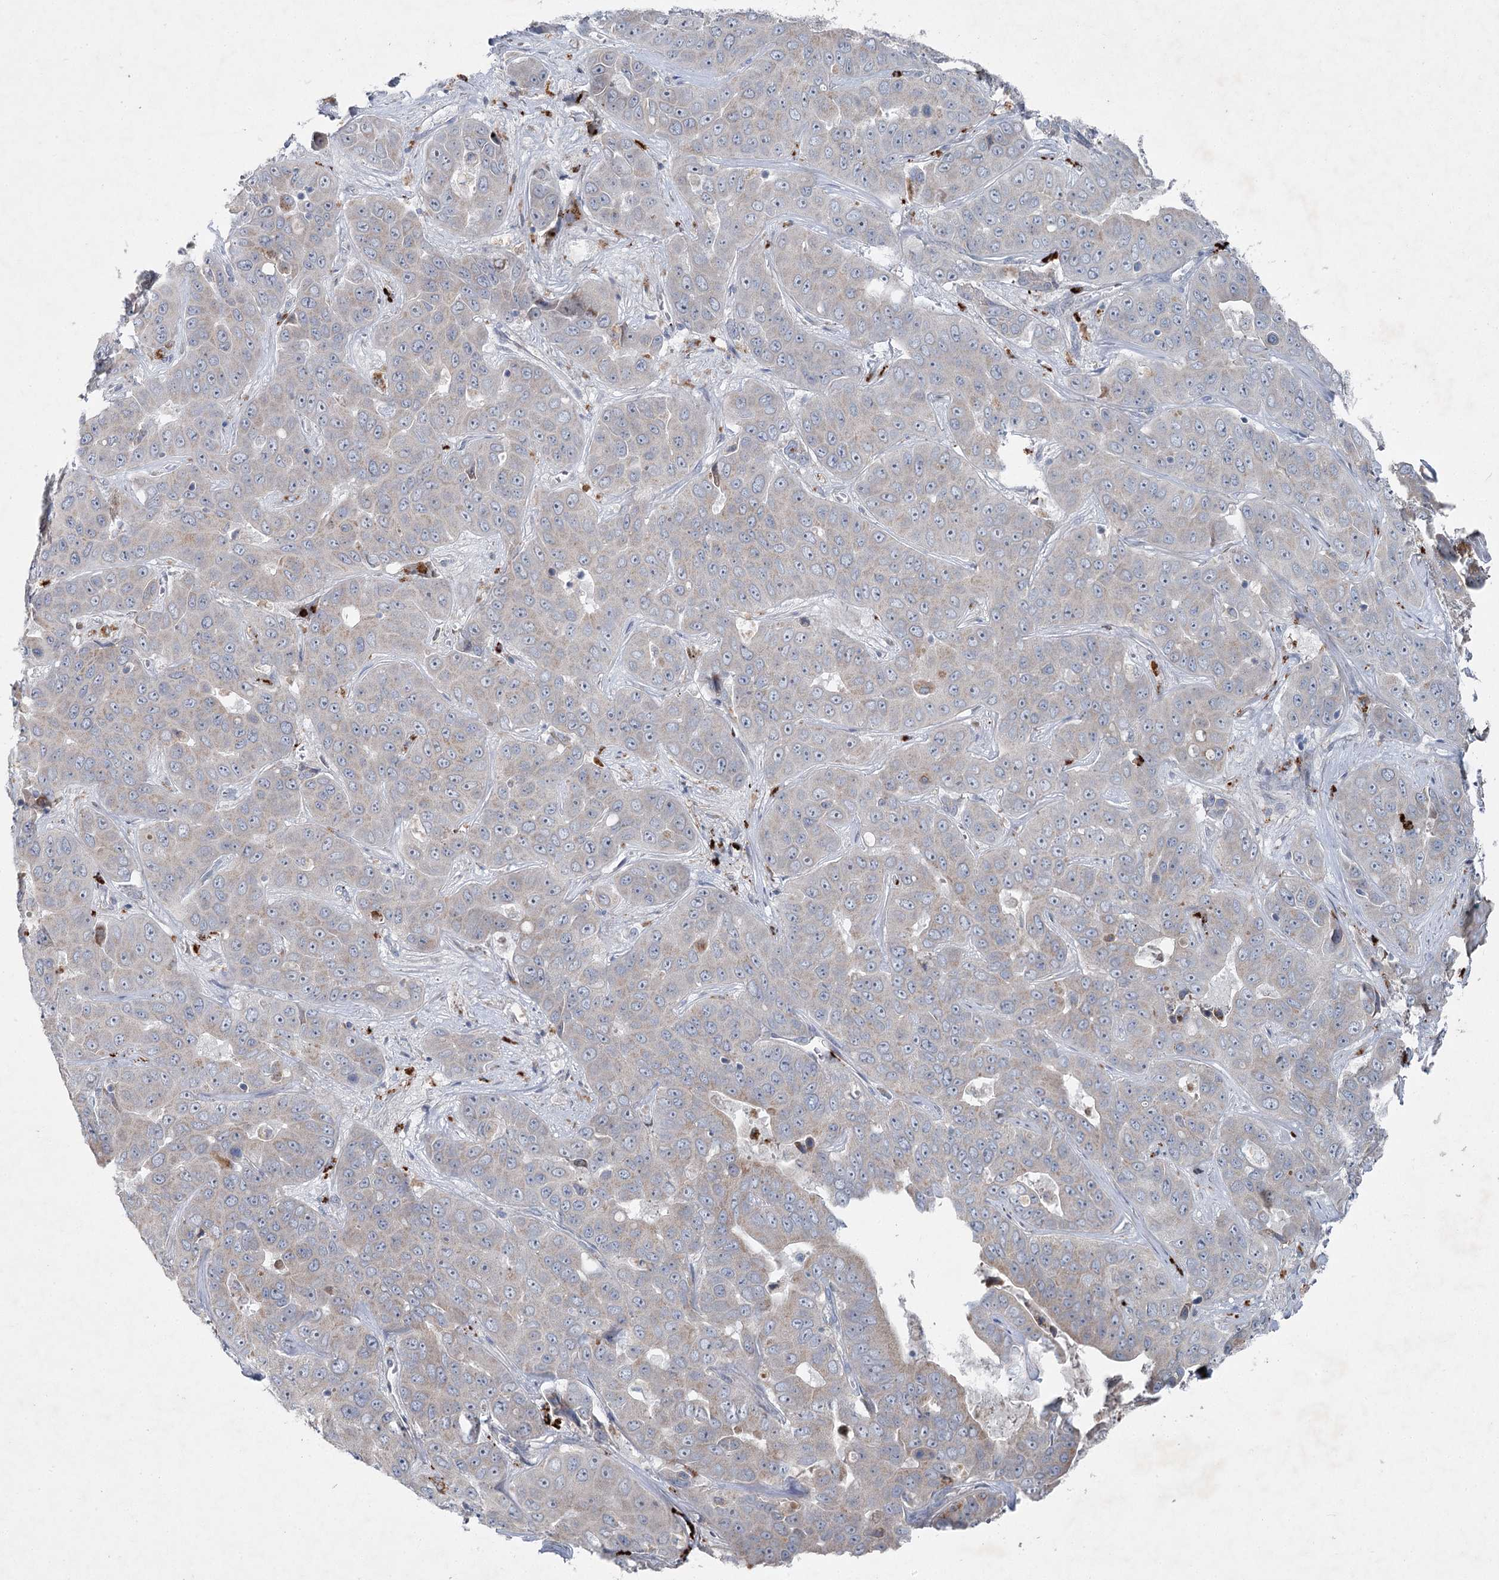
{"staining": {"intensity": "negative", "quantity": "none", "location": "none"}, "tissue": "liver cancer", "cell_type": "Tumor cells", "image_type": "cancer", "snomed": [{"axis": "morphology", "description": "Cholangiocarcinoma"}, {"axis": "topography", "description": "Liver"}], "caption": "Immunohistochemistry of human liver cancer shows no expression in tumor cells. Brightfield microscopy of immunohistochemistry stained with DAB (3,3'-diaminobenzidine) (brown) and hematoxylin (blue), captured at high magnification.", "gene": "PLA2G12A", "patient": {"sex": "female", "age": 52}}